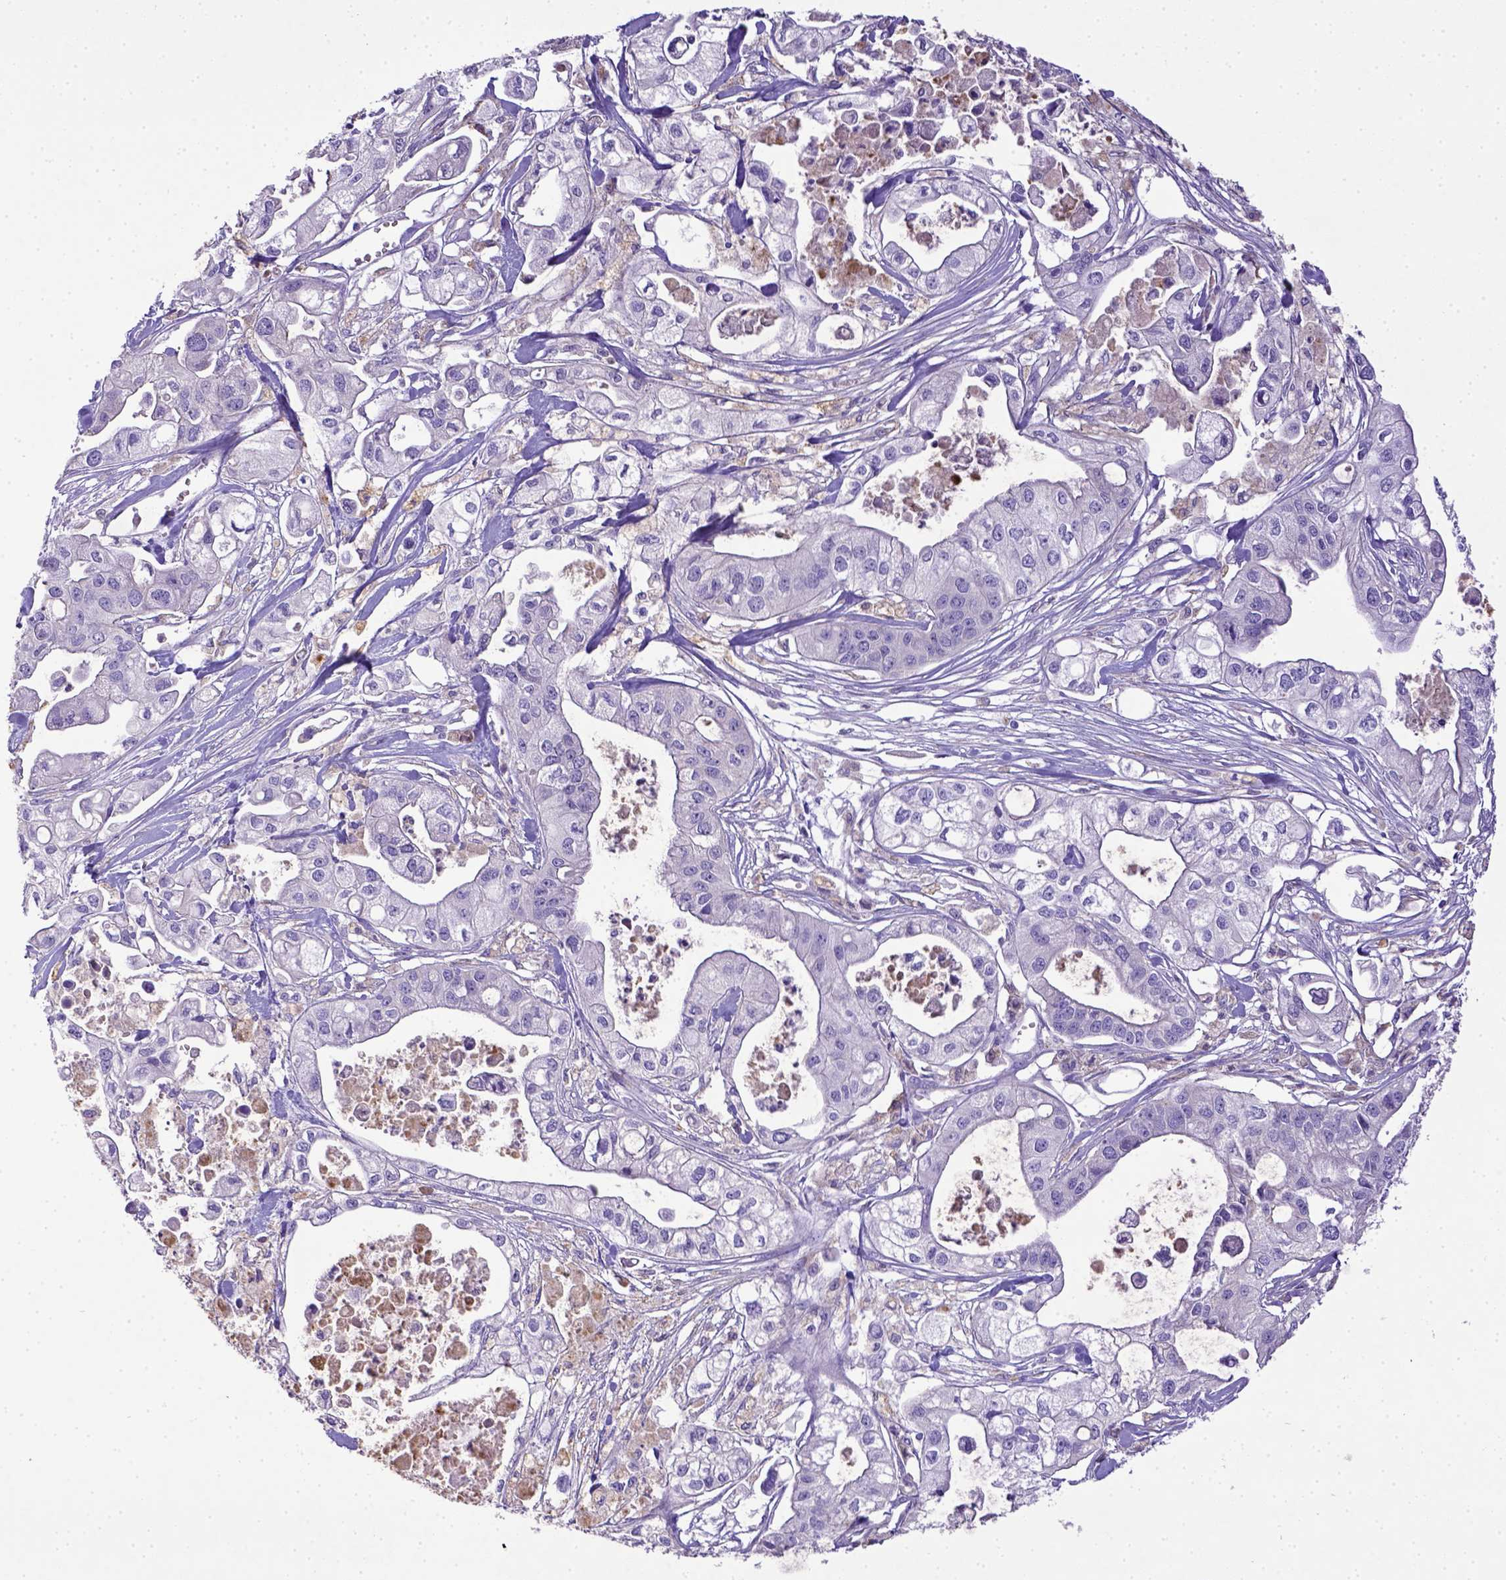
{"staining": {"intensity": "negative", "quantity": "none", "location": "none"}, "tissue": "pancreatic cancer", "cell_type": "Tumor cells", "image_type": "cancer", "snomed": [{"axis": "morphology", "description": "Adenocarcinoma, NOS"}, {"axis": "topography", "description": "Pancreas"}], "caption": "High power microscopy micrograph of an IHC micrograph of pancreatic adenocarcinoma, revealing no significant positivity in tumor cells. (Stains: DAB immunohistochemistry with hematoxylin counter stain, Microscopy: brightfield microscopy at high magnification).", "gene": "CD40", "patient": {"sex": "male", "age": 70}}